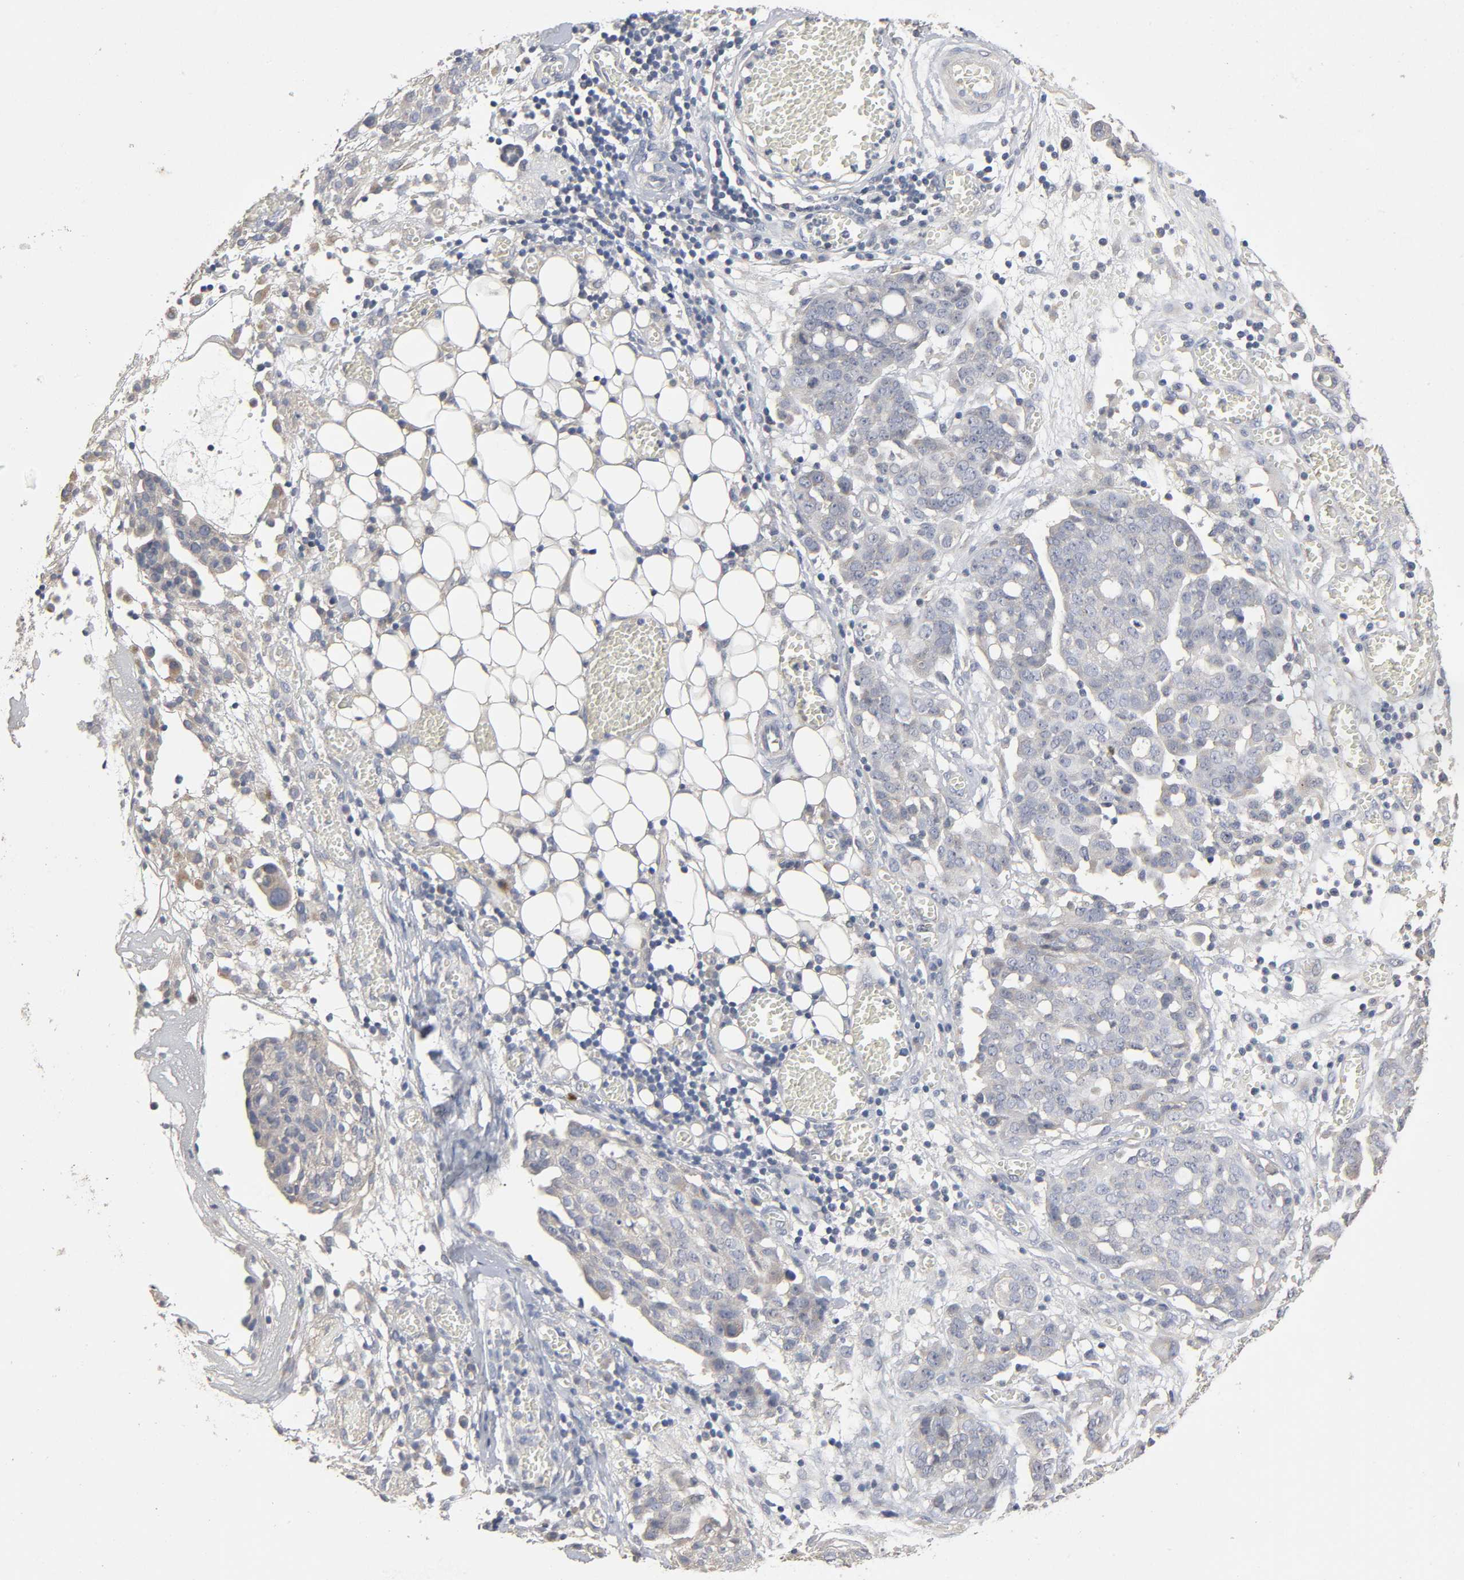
{"staining": {"intensity": "negative", "quantity": "none", "location": "none"}, "tissue": "ovarian cancer", "cell_type": "Tumor cells", "image_type": "cancer", "snomed": [{"axis": "morphology", "description": "Cystadenocarcinoma, serous, NOS"}, {"axis": "topography", "description": "Soft tissue"}, {"axis": "topography", "description": "Ovary"}], "caption": "The micrograph shows no significant staining in tumor cells of ovarian cancer.", "gene": "SLC10A2", "patient": {"sex": "female", "age": 57}}